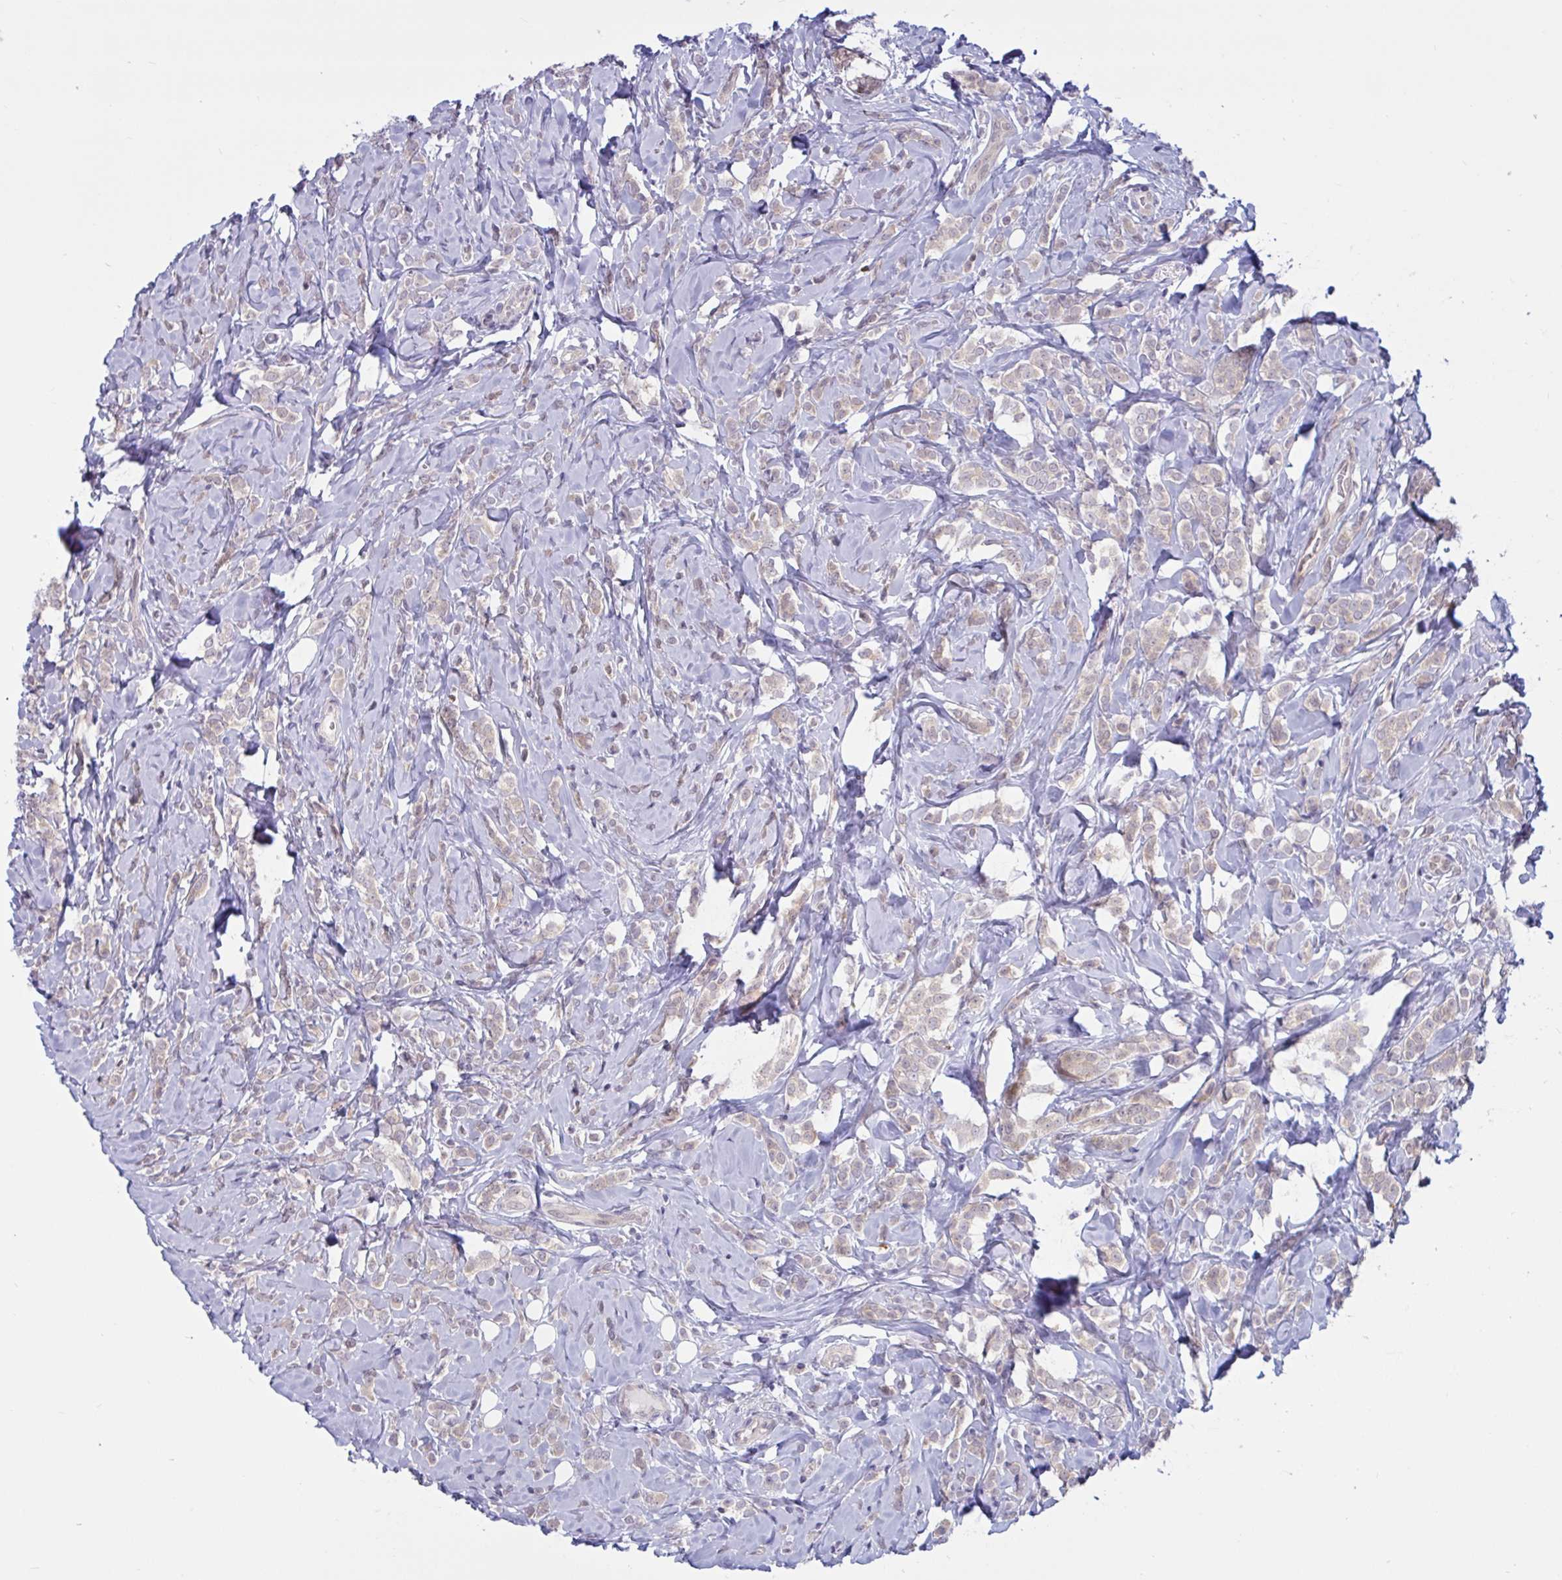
{"staining": {"intensity": "weak", "quantity": "25%-75%", "location": "cytoplasmic/membranous"}, "tissue": "breast cancer", "cell_type": "Tumor cells", "image_type": "cancer", "snomed": [{"axis": "morphology", "description": "Lobular carcinoma"}, {"axis": "topography", "description": "Breast"}], "caption": "This histopathology image reveals IHC staining of human breast cancer, with low weak cytoplasmic/membranous expression in approximately 25%-75% of tumor cells.", "gene": "TSN", "patient": {"sex": "female", "age": 49}}